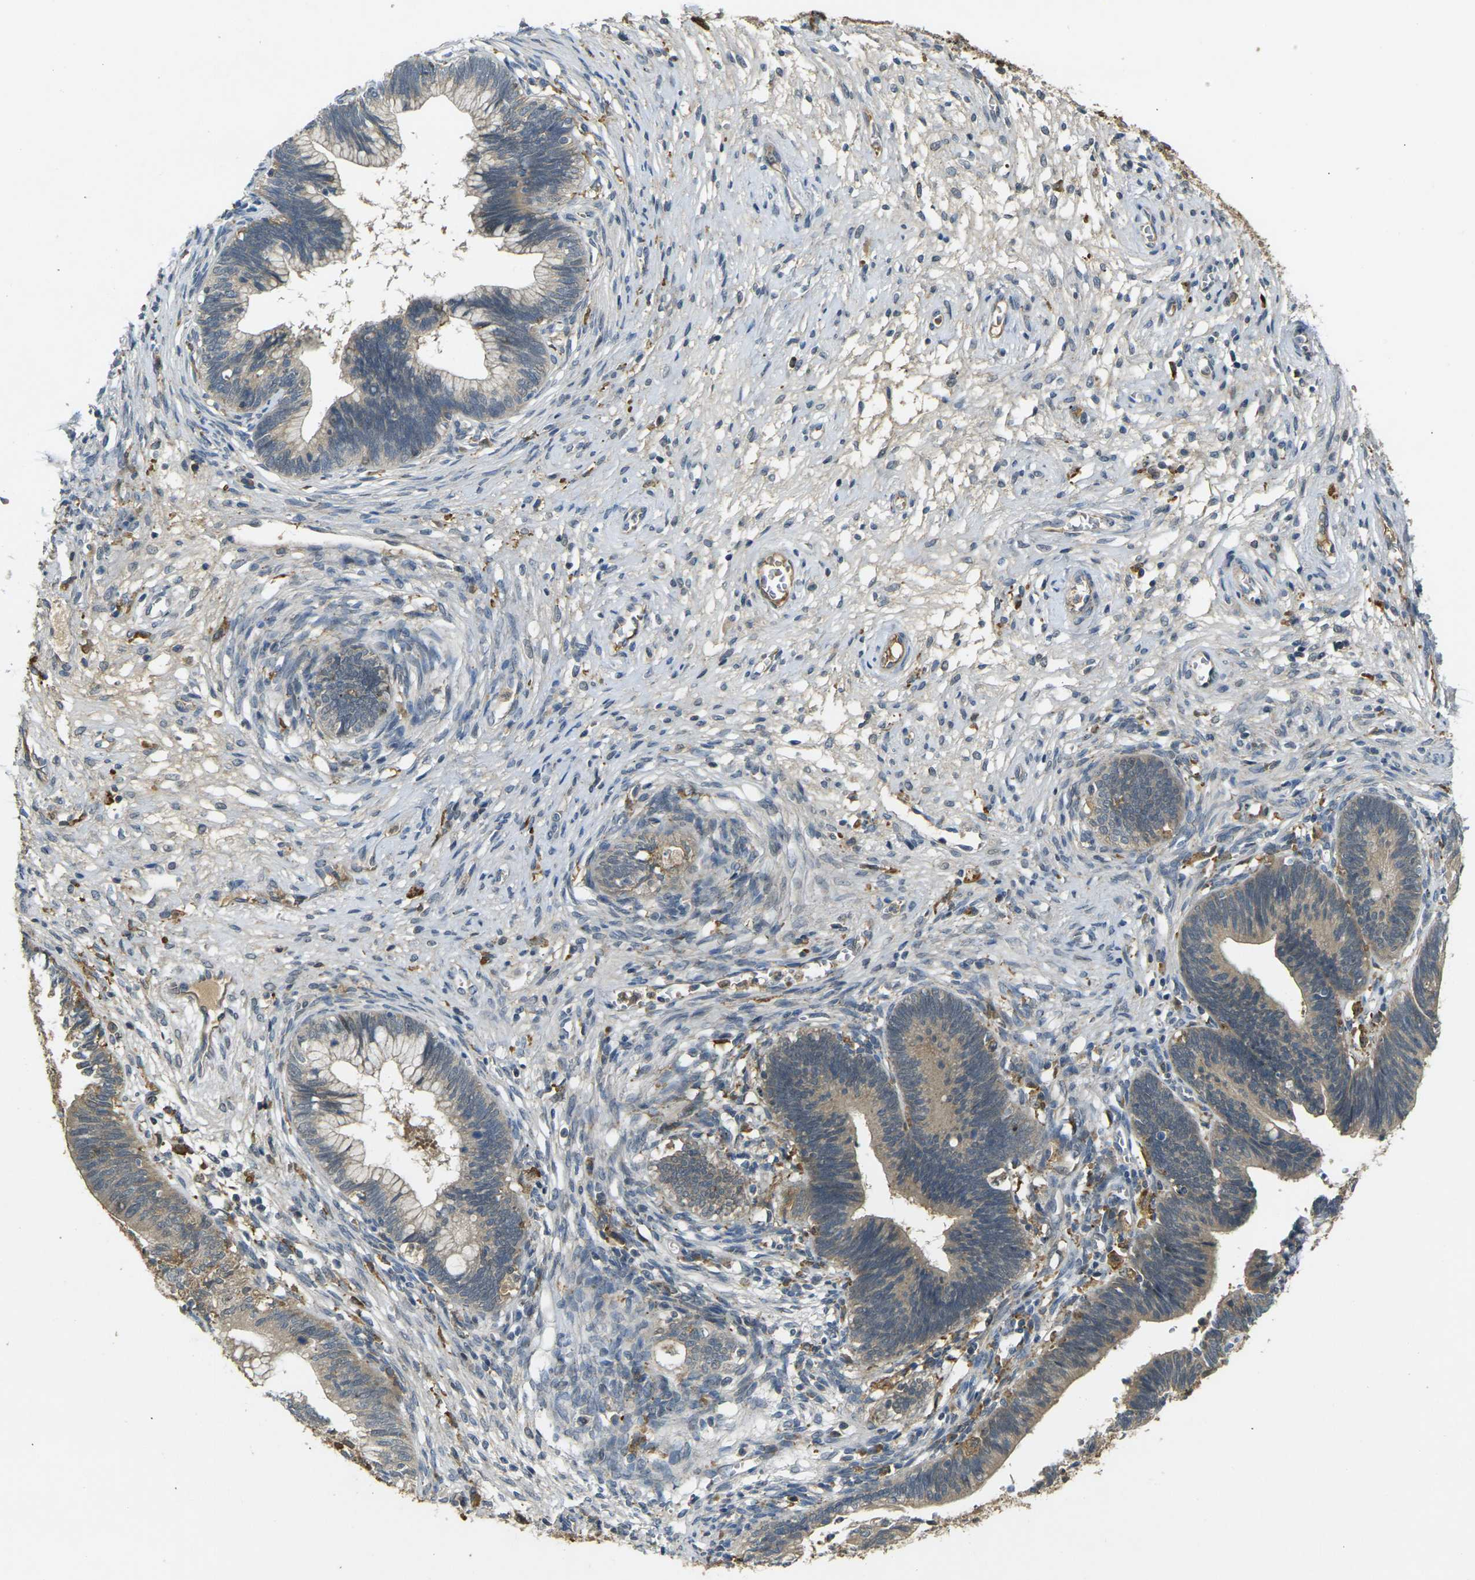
{"staining": {"intensity": "weak", "quantity": ">75%", "location": "cytoplasmic/membranous"}, "tissue": "cervical cancer", "cell_type": "Tumor cells", "image_type": "cancer", "snomed": [{"axis": "morphology", "description": "Adenocarcinoma, NOS"}, {"axis": "topography", "description": "Cervix"}], "caption": "This histopathology image exhibits IHC staining of human adenocarcinoma (cervical), with low weak cytoplasmic/membranous expression in about >75% of tumor cells.", "gene": "PIGL", "patient": {"sex": "female", "age": 44}}